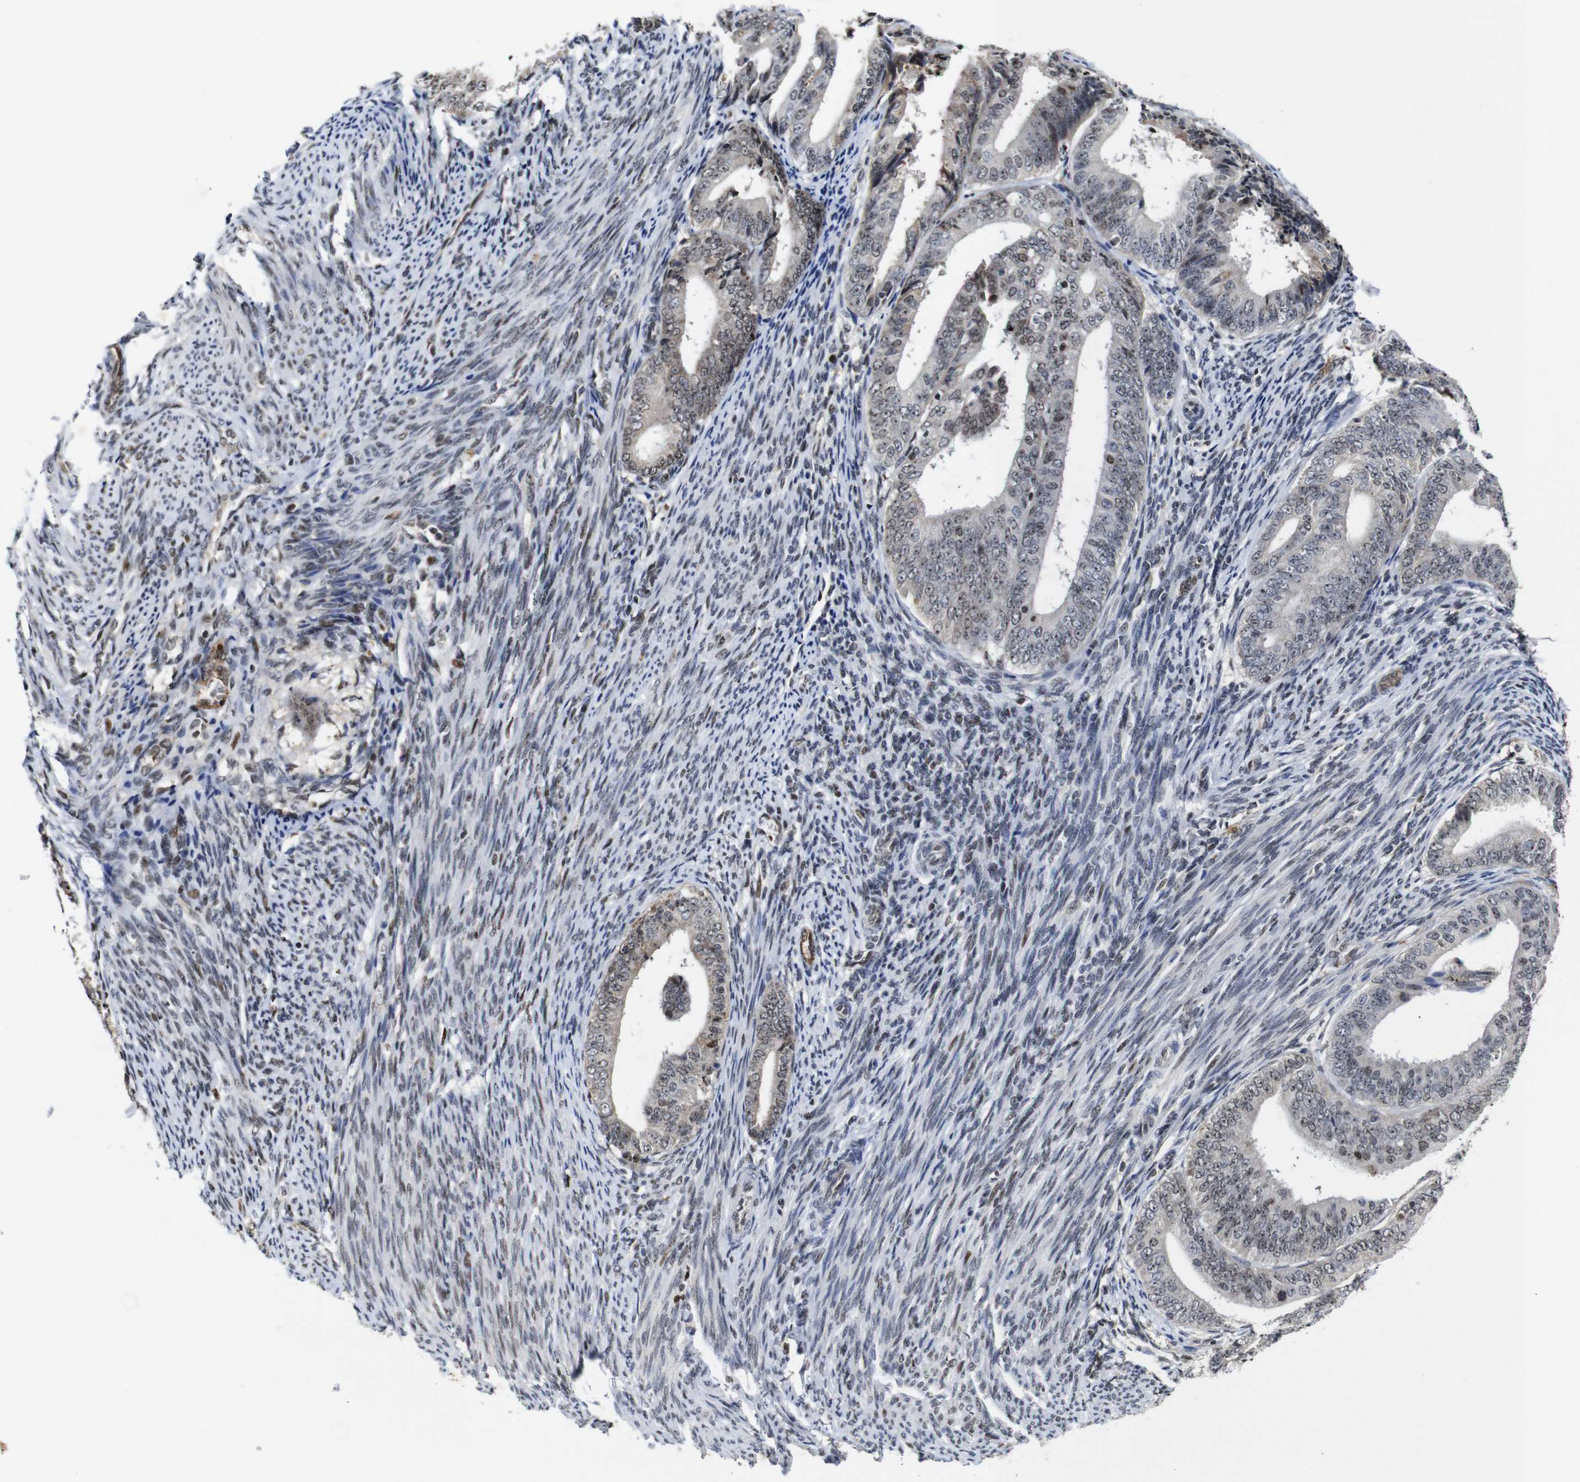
{"staining": {"intensity": "moderate", "quantity": "<25%", "location": "cytoplasmic/membranous,nuclear"}, "tissue": "endometrial cancer", "cell_type": "Tumor cells", "image_type": "cancer", "snomed": [{"axis": "morphology", "description": "Adenocarcinoma, NOS"}, {"axis": "topography", "description": "Endometrium"}], "caption": "High-power microscopy captured an immunohistochemistry image of adenocarcinoma (endometrial), revealing moderate cytoplasmic/membranous and nuclear positivity in approximately <25% of tumor cells. Immunohistochemistry stains the protein in brown and the nuclei are stained blue.", "gene": "MYC", "patient": {"sex": "female", "age": 63}}